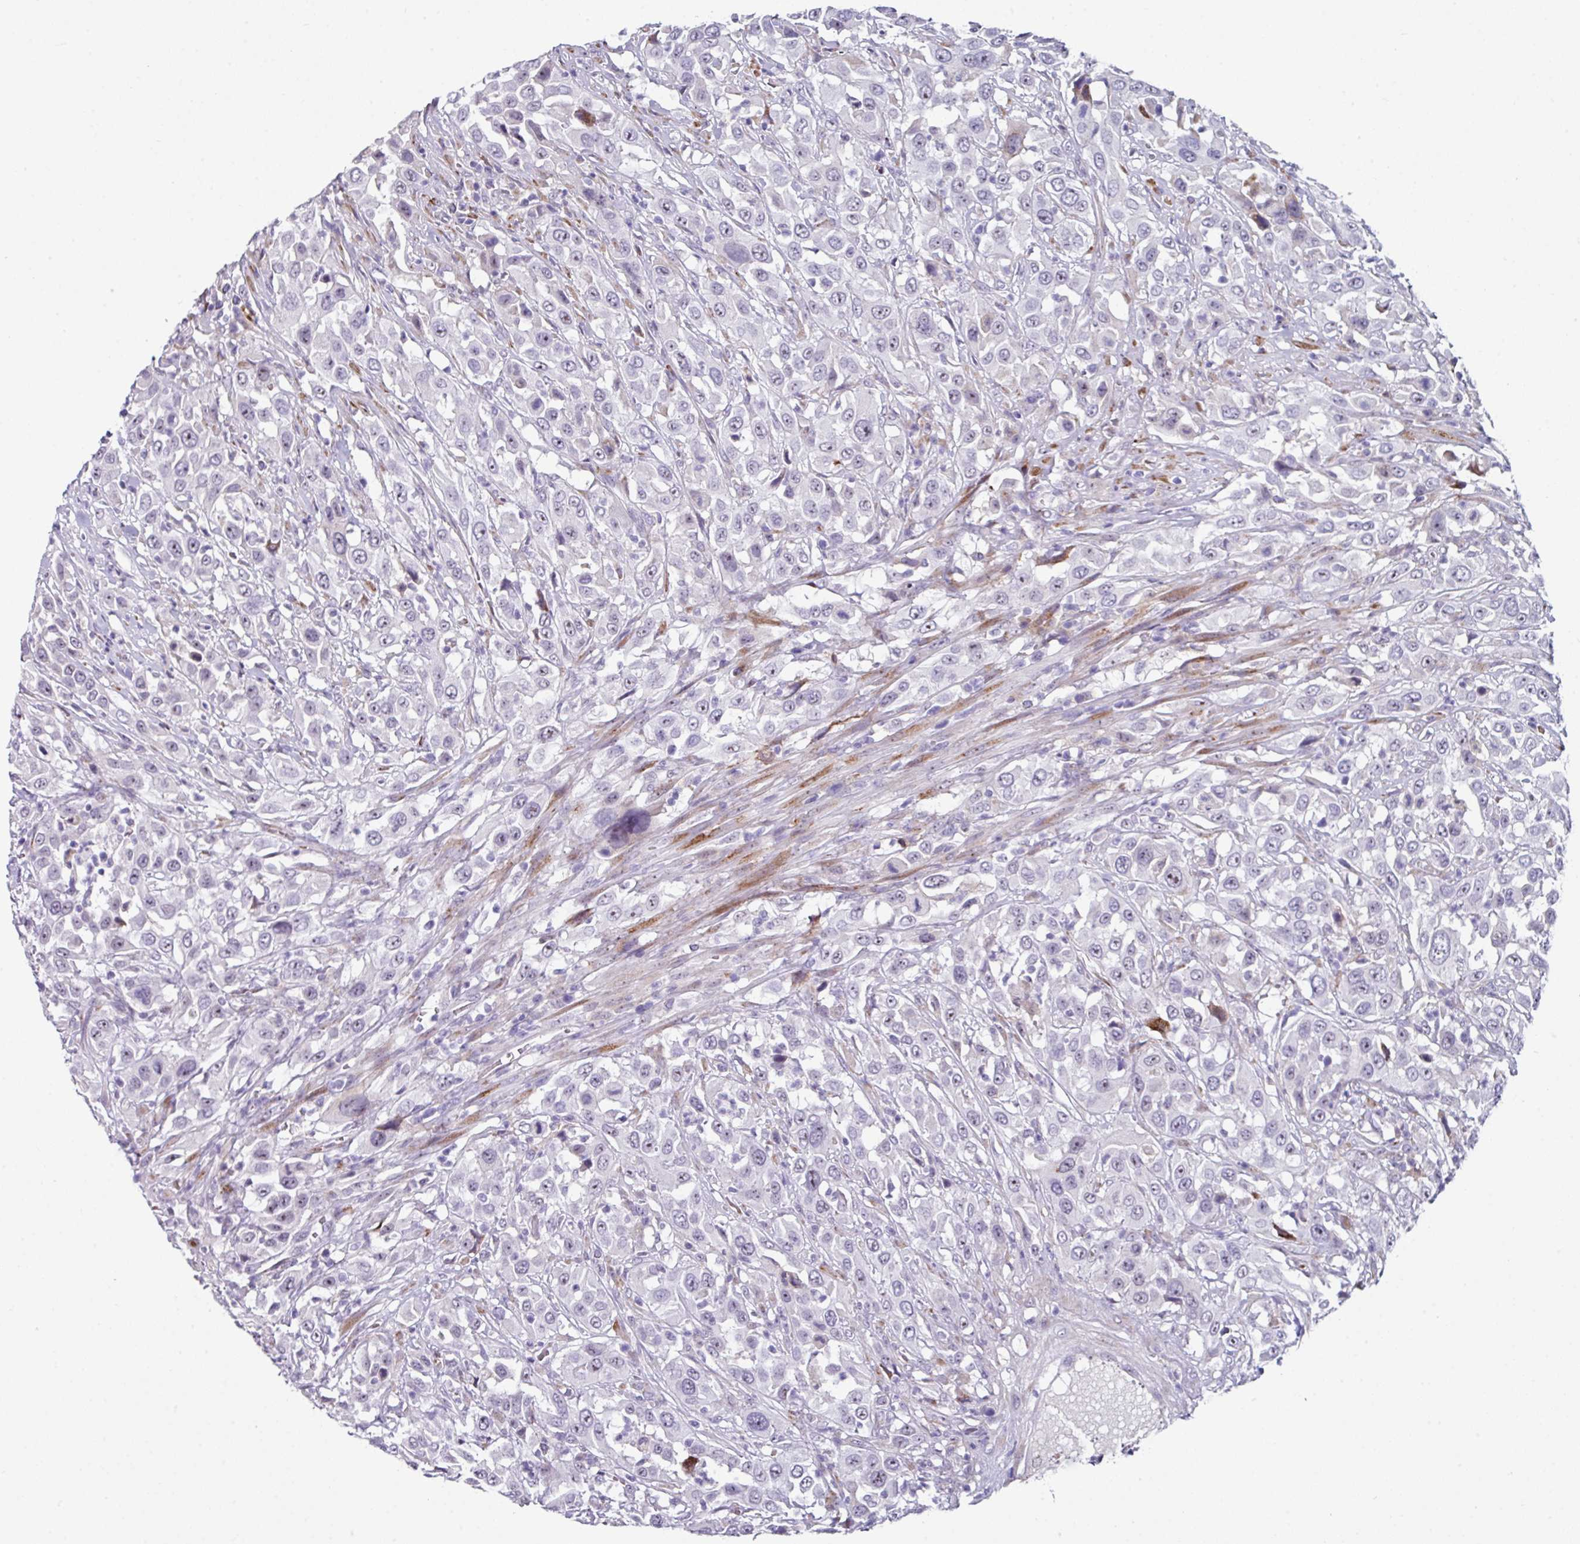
{"staining": {"intensity": "negative", "quantity": "none", "location": "none"}, "tissue": "urothelial cancer", "cell_type": "Tumor cells", "image_type": "cancer", "snomed": [{"axis": "morphology", "description": "Urothelial carcinoma, High grade"}, {"axis": "topography", "description": "Urinary bladder"}], "caption": "Immunohistochemical staining of human urothelial cancer displays no significant expression in tumor cells. Nuclei are stained in blue.", "gene": "BMS1", "patient": {"sex": "male", "age": 61}}